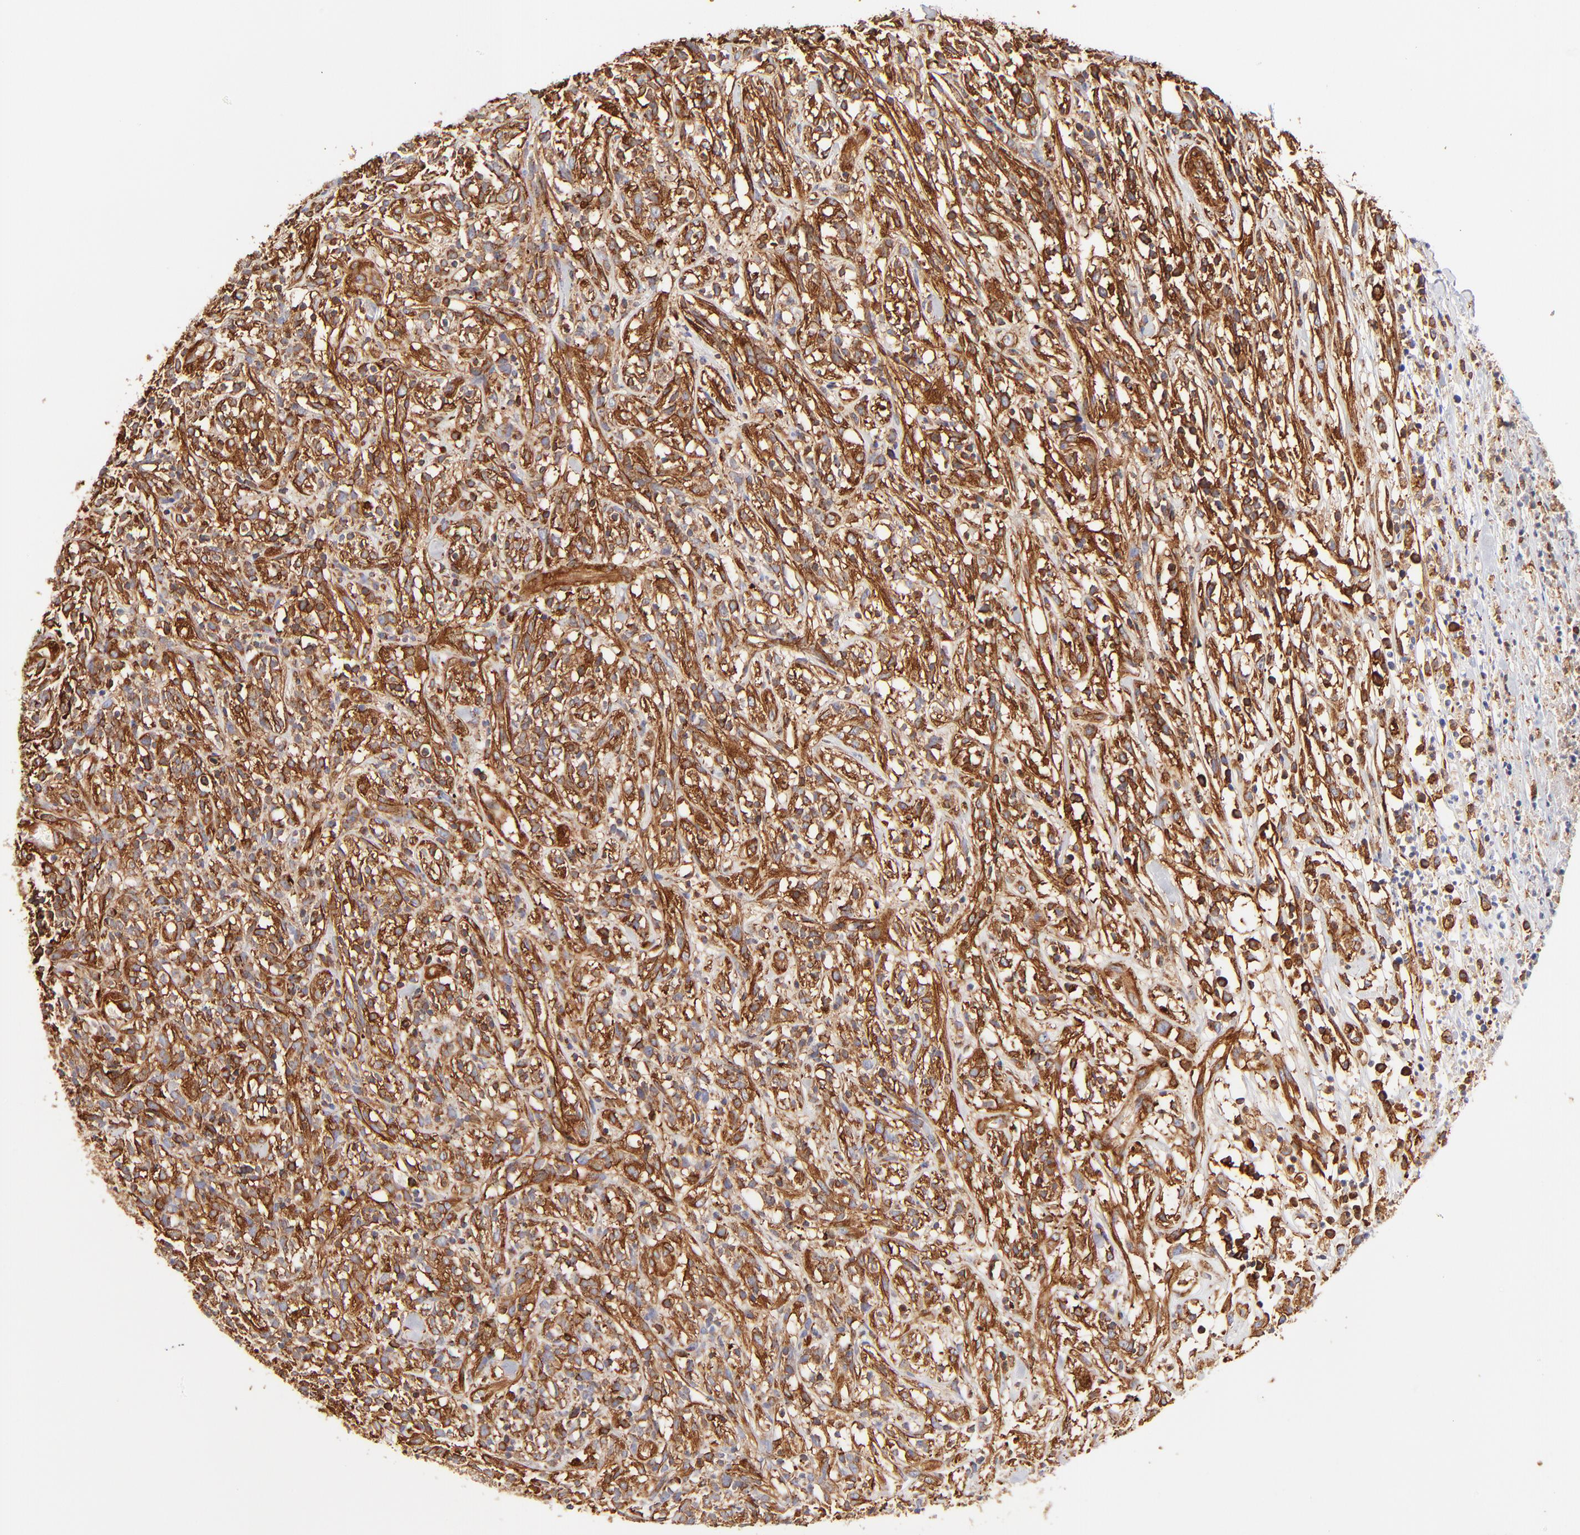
{"staining": {"intensity": "moderate", "quantity": ">75%", "location": "cytoplasmic/membranous"}, "tissue": "lymphoma", "cell_type": "Tumor cells", "image_type": "cancer", "snomed": [{"axis": "morphology", "description": "Malignant lymphoma, non-Hodgkin's type, High grade"}, {"axis": "topography", "description": "Lymph node"}], "caption": "Malignant lymphoma, non-Hodgkin's type (high-grade) stained for a protein (brown) displays moderate cytoplasmic/membranous positive positivity in about >75% of tumor cells.", "gene": "FLNA", "patient": {"sex": "female", "age": 73}}